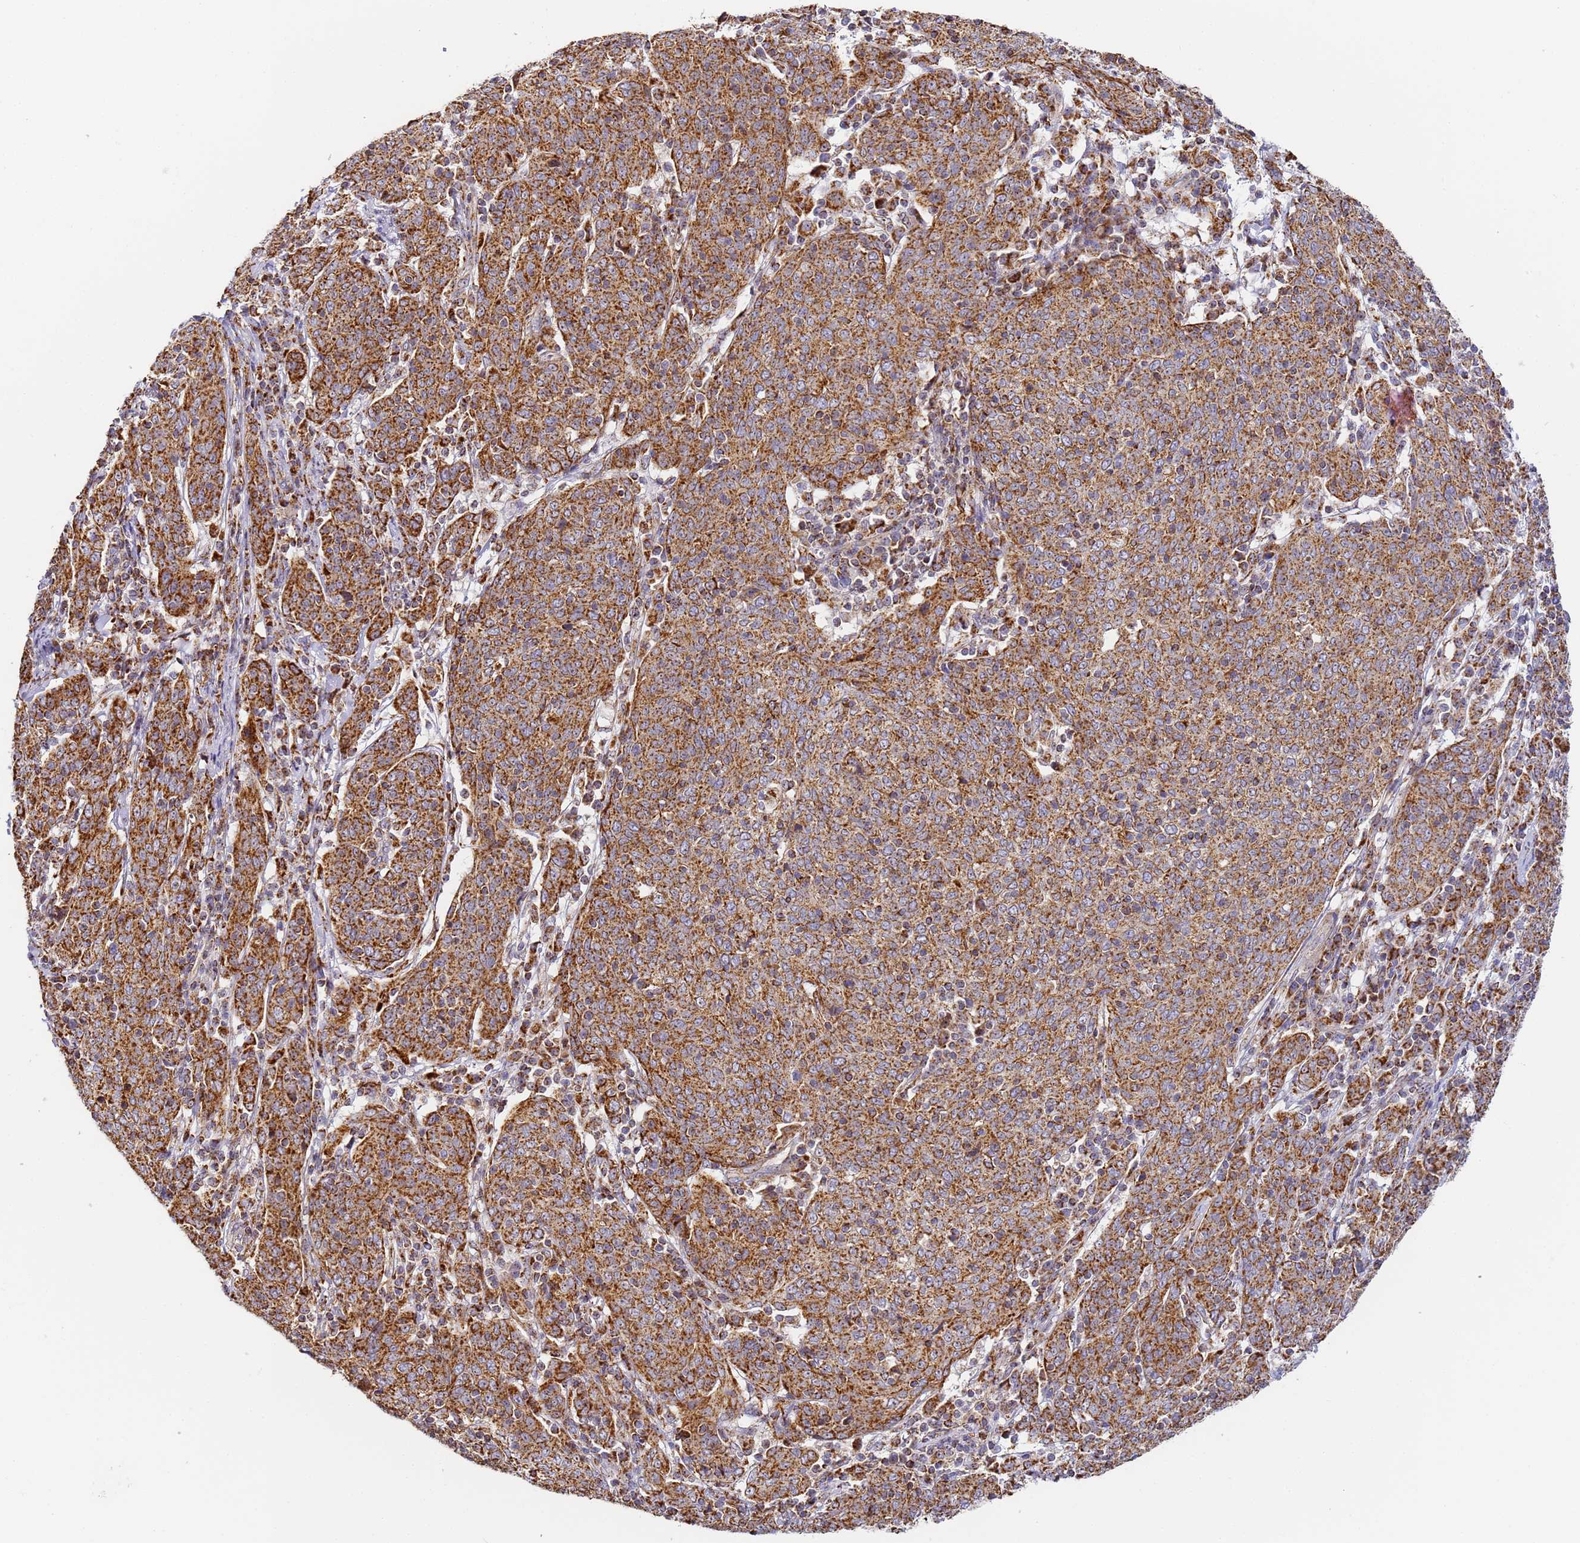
{"staining": {"intensity": "strong", "quantity": ">75%", "location": "cytoplasmic/membranous"}, "tissue": "cervical cancer", "cell_type": "Tumor cells", "image_type": "cancer", "snomed": [{"axis": "morphology", "description": "Squamous cell carcinoma, NOS"}, {"axis": "topography", "description": "Cervix"}], "caption": "High-magnification brightfield microscopy of squamous cell carcinoma (cervical) stained with DAB (brown) and counterstained with hematoxylin (blue). tumor cells exhibit strong cytoplasmic/membranous expression is identified in approximately>75% of cells.", "gene": "FRG2C", "patient": {"sex": "female", "age": 67}}